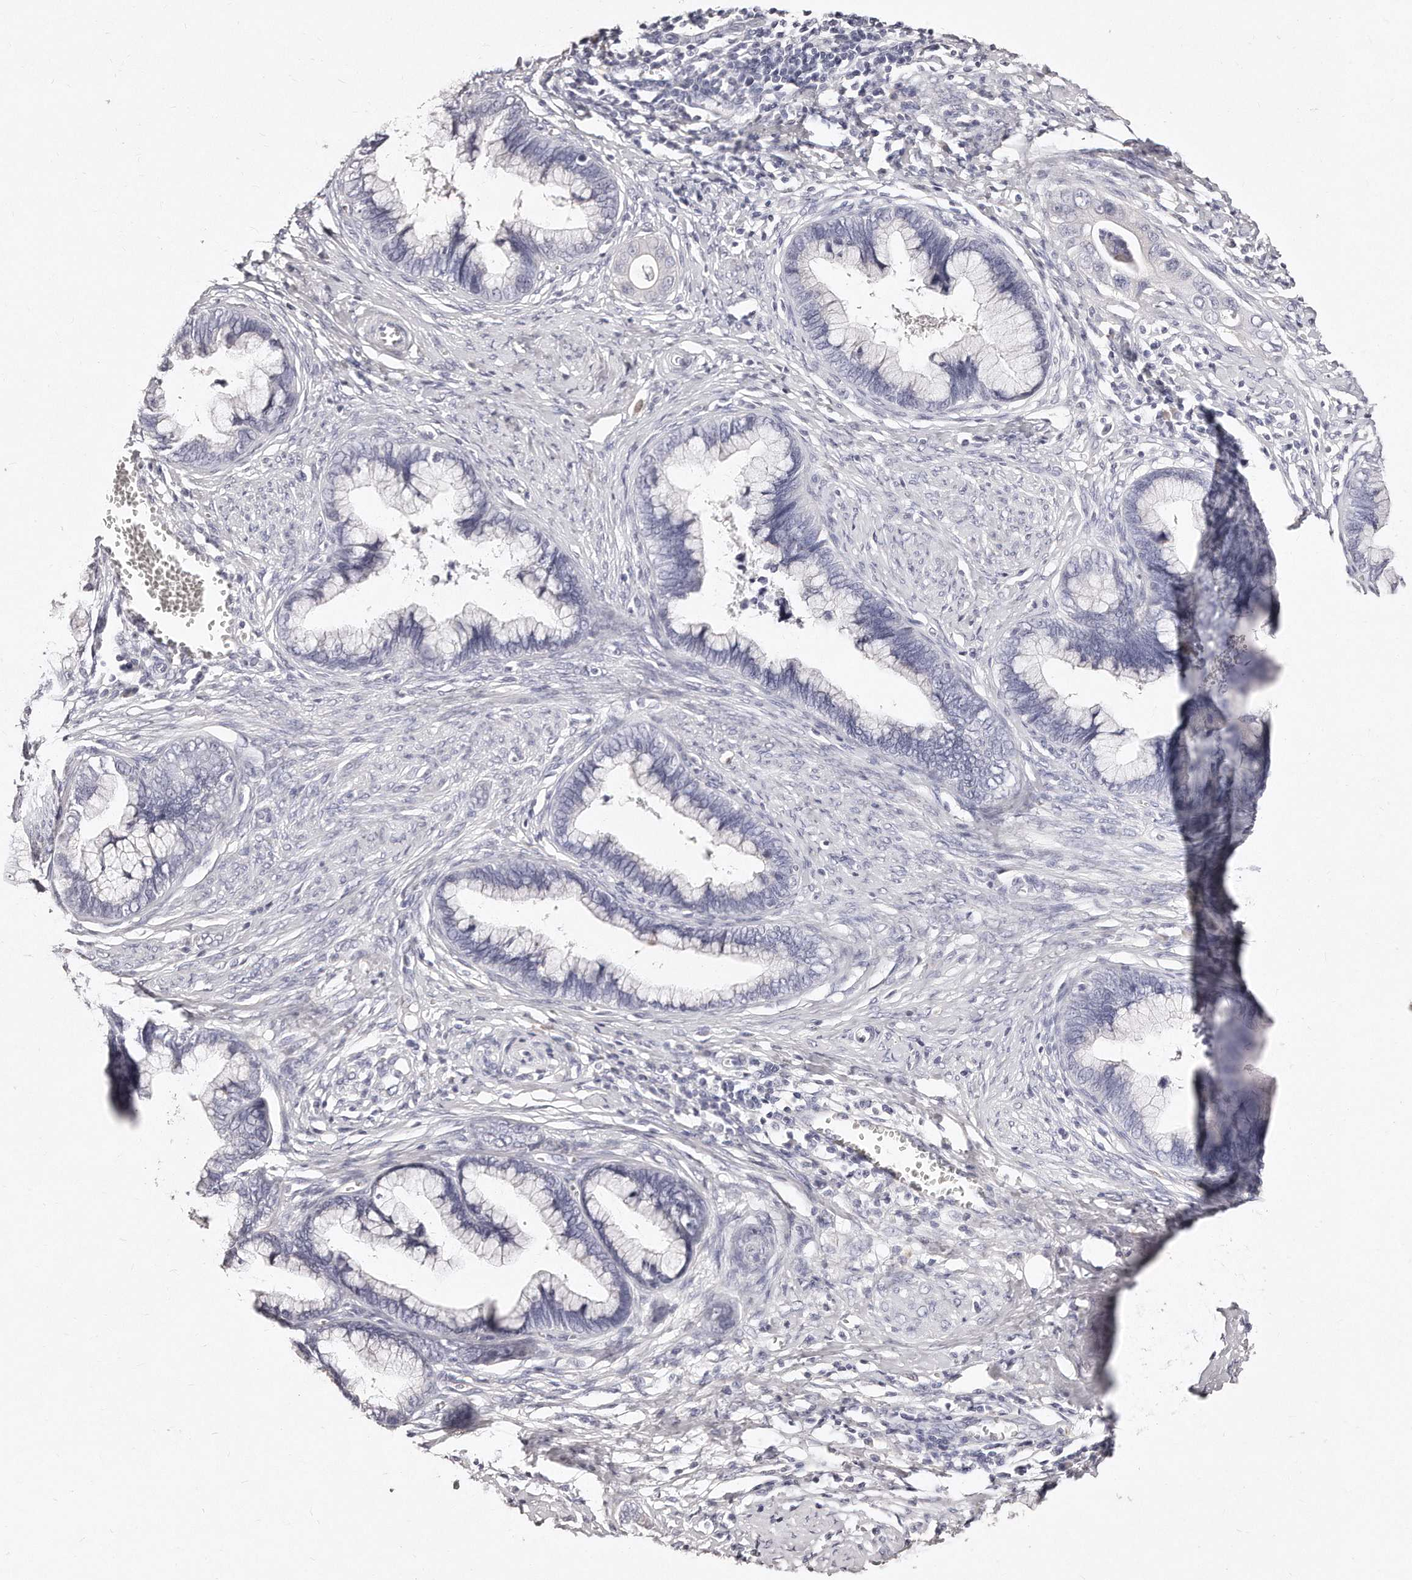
{"staining": {"intensity": "negative", "quantity": "none", "location": "none"}, "tissue": "cervical cancer", "cell_type": "Tumor cells", "image_type": "cancer", "snomed": [{"axis": "morphology", "description": "Adenocarcinoma, NOS"}, {"axis": "topography", "description": "Cervix"}], "caption": "Immunohistochemical staining of human cervical cancer (adenocarcinoma) displays no significant staining in tumor cells. (DAB IHC, high magnification).", "gene": "GDA", "patient": {"sex": "female", "age": 44}}